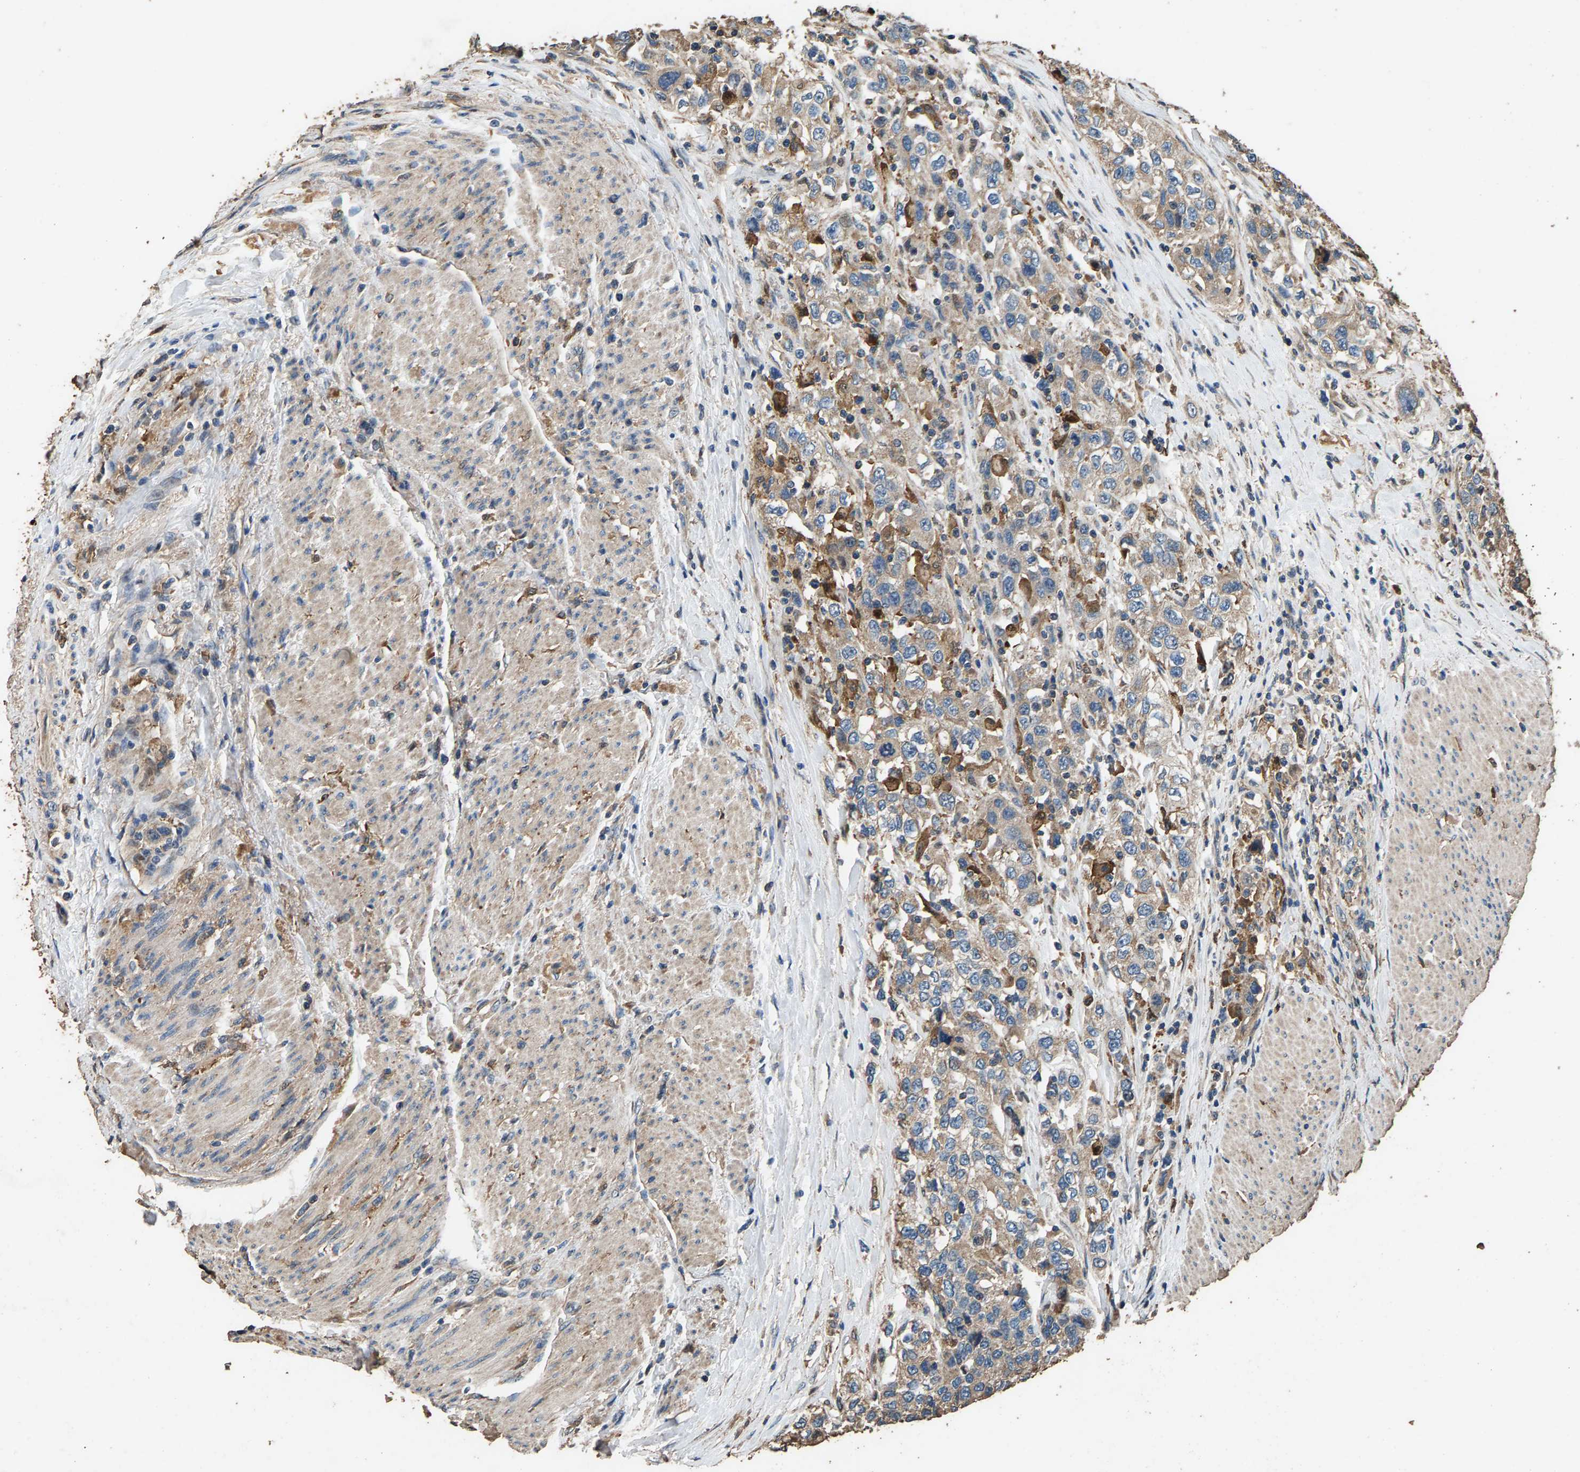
{"staining": {"intensity": "weak", "quantity": ">75%", "location": "cytoplasmic/membranous"}, "tissue": "urothelial cancer", "cell_type": "Tumor cells", "image_type": "cancer", "snomed": [{"axis": "morphology", "description": "Urothelial carcinoma, High grade"}, {"axis": "topography", "description": "Urinary bladder"}], "caption": "Immunohistochemical staining of human urothelial cancer shows low levels of weak cytoplasmic/membranous staining in about >75% of tumor cells.", "gene": "MRPL27", "patient": {"sex": "female", "age": 80}}